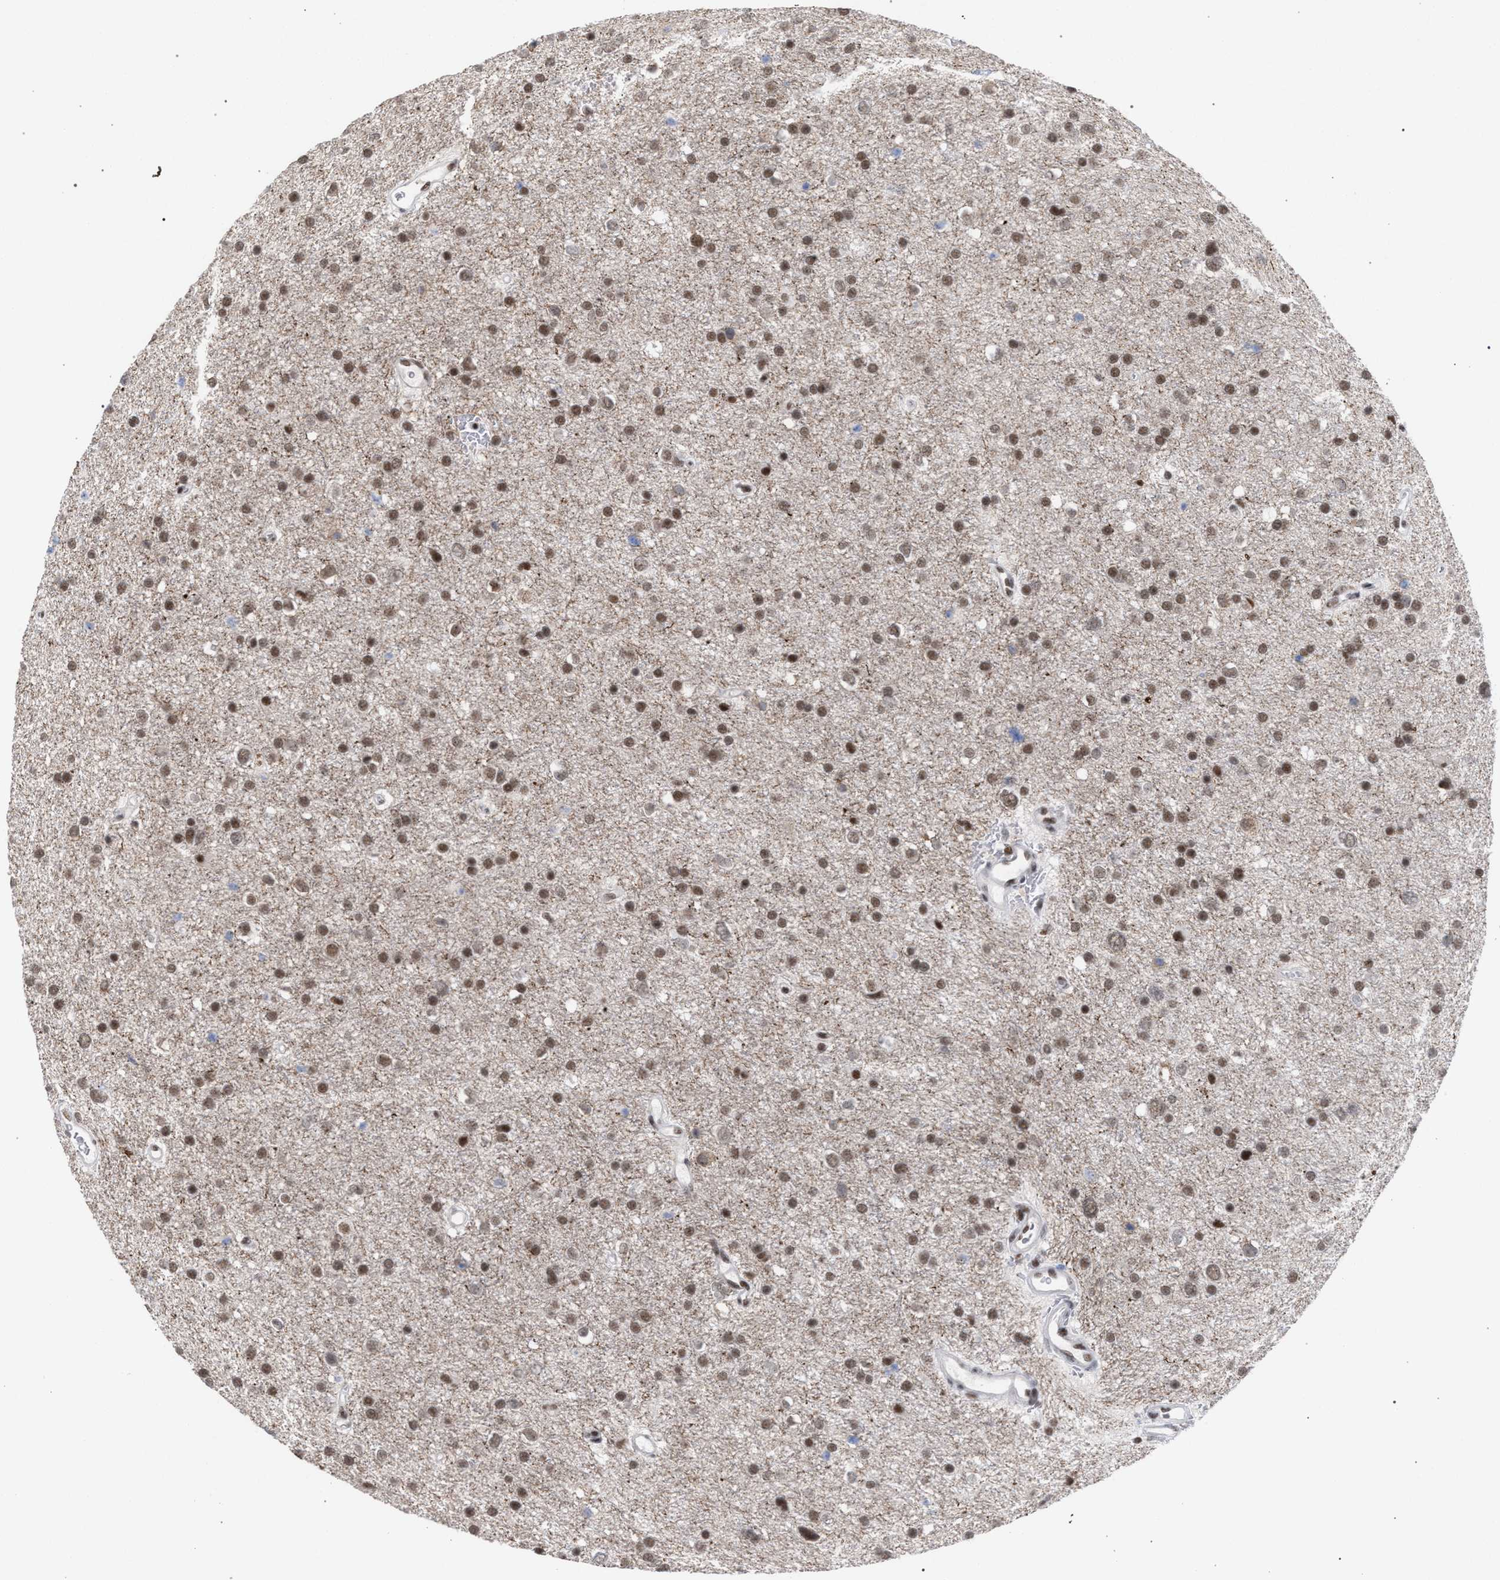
{"staining": {"intensity": "moderate", "quantity": ">75%", "location": "nuclear"}, "tissue": "glioma", "cell_type": "Tumor cells", "image_type": "cancer", "snomed": [{"axis": "morphology", "description": "Glioma, malignant, Low grade"}, {"axis": "topography", "description": "Brain"}], "caption": "This histopathology image exhibits malignant low-grade glioma stained with IHC to label a protein in brown. The nuclear of tumor cells show moderate positivity for the protein. Nuclei are counter-stained blue.", "gene": "SCAF4", "patient": {"sex": "female", "age": 37}}